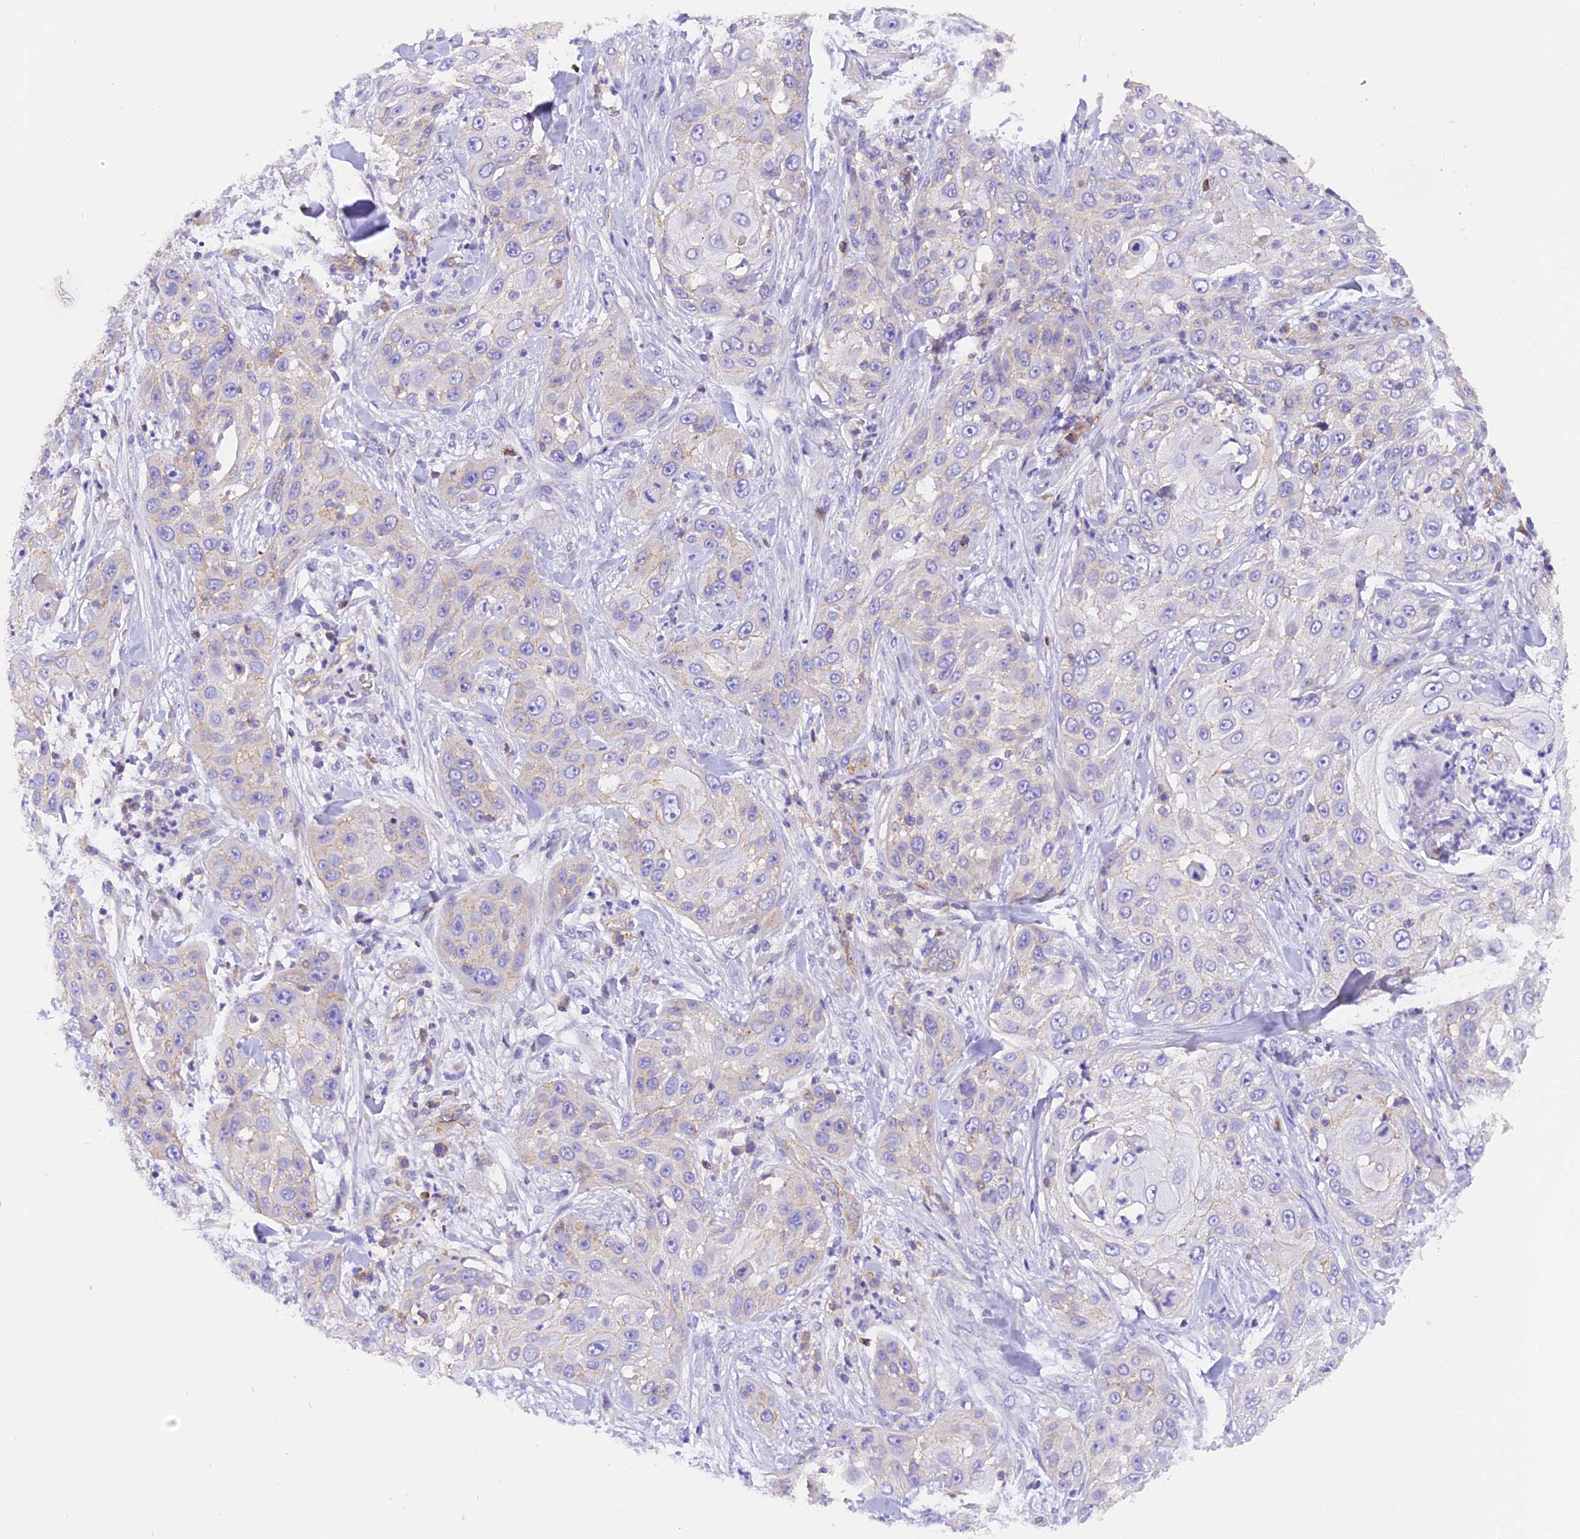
{"staining": {"intensity": "negative", "quantity": "none", "location": "none"}, "tissue": "skin cancer", "cell_type": "Tumor cells", "image_type": "cancer", "snomed": [{"axis": "morphology", "description": "Squamous cell carcinoma, NOS"}, {"axis": "topography", "description": "Skin"}], "caption": "Skin cancer stained for a protein using immunohistochemistry demonstrates no staining tumor cells.", "gene": "FAM193A", "patient": {"sex": "female", "age": 44}}